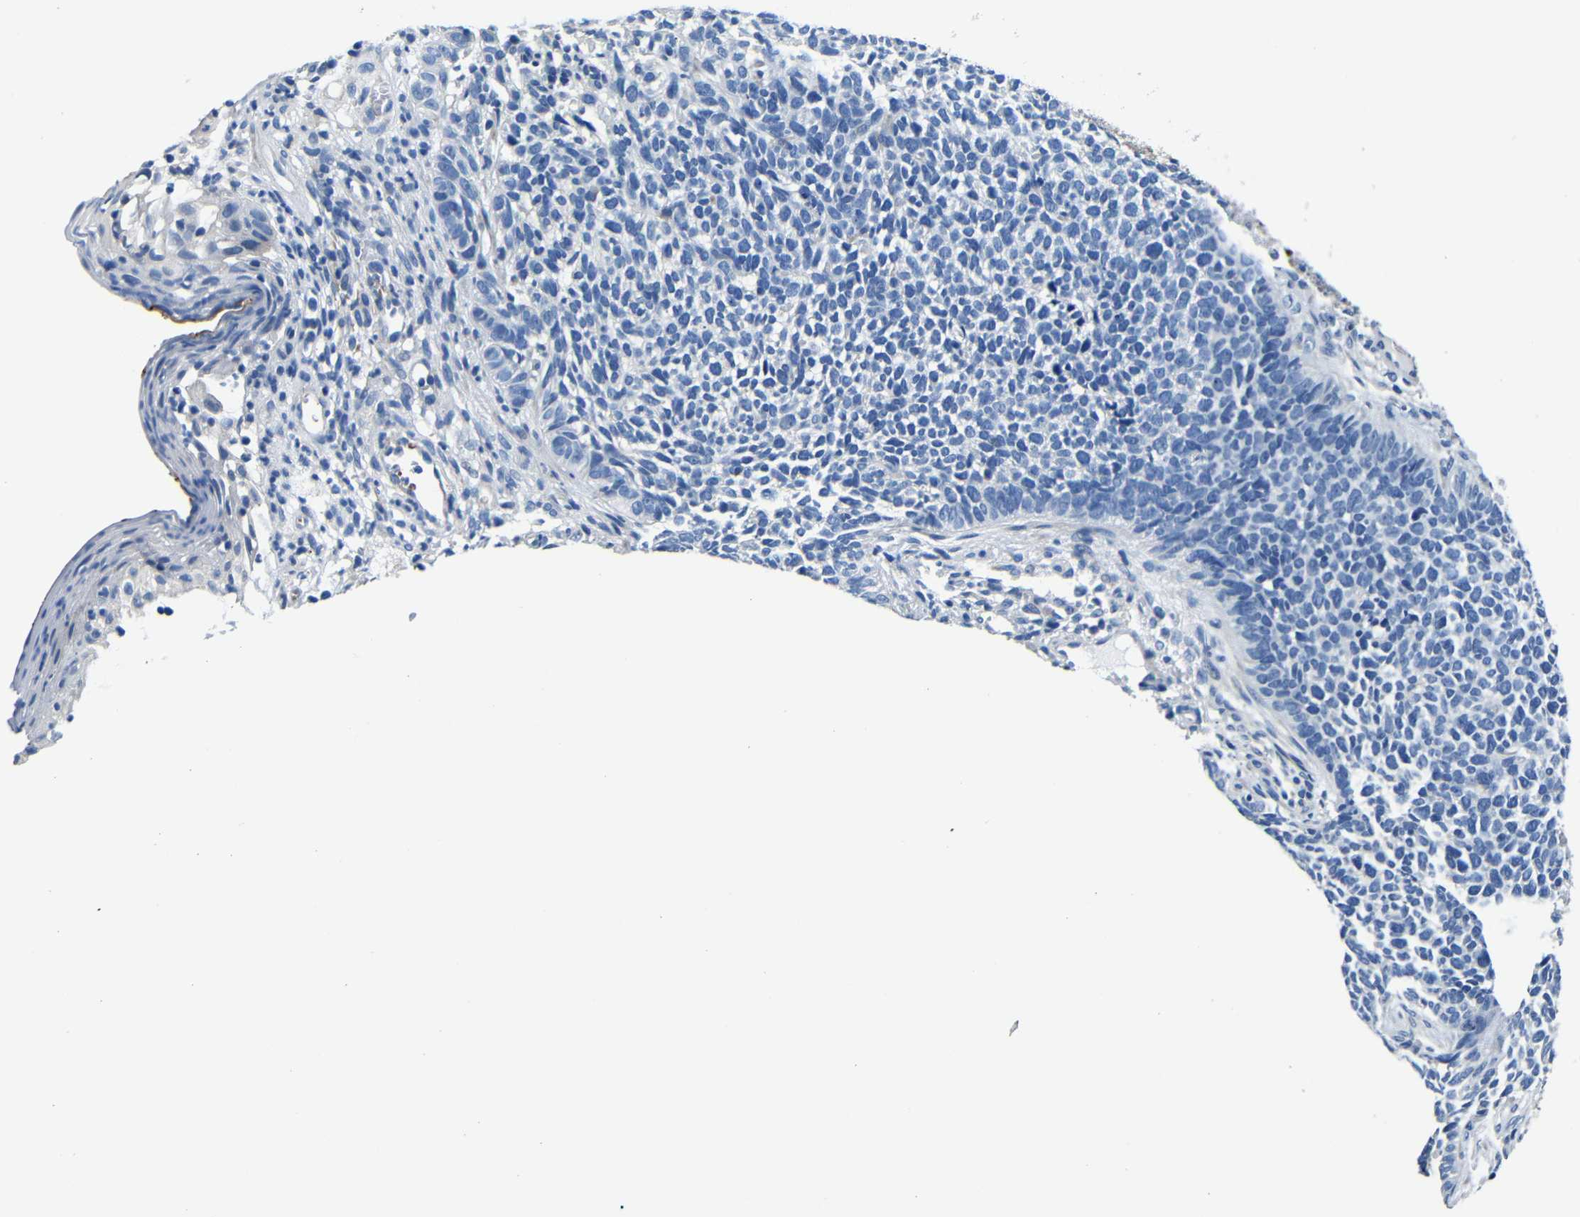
{"staining": {"intensity": "negative", "quantity": "none", "location": "none"}, "tissue": "skin cancer", "cell_type": "Tumor cells", "image_type": "cancer", "snomed": [{"axis": "morphology", "description": "Basal cell carcinoma"}, {"axis": "topography", "description": "Skin"}], "caption": "There is no significant staining in tumor cells of skin basal cell carcinoma.", "gene": "TNFAIP1", "patient": {"sex": "female", "age": 84}}